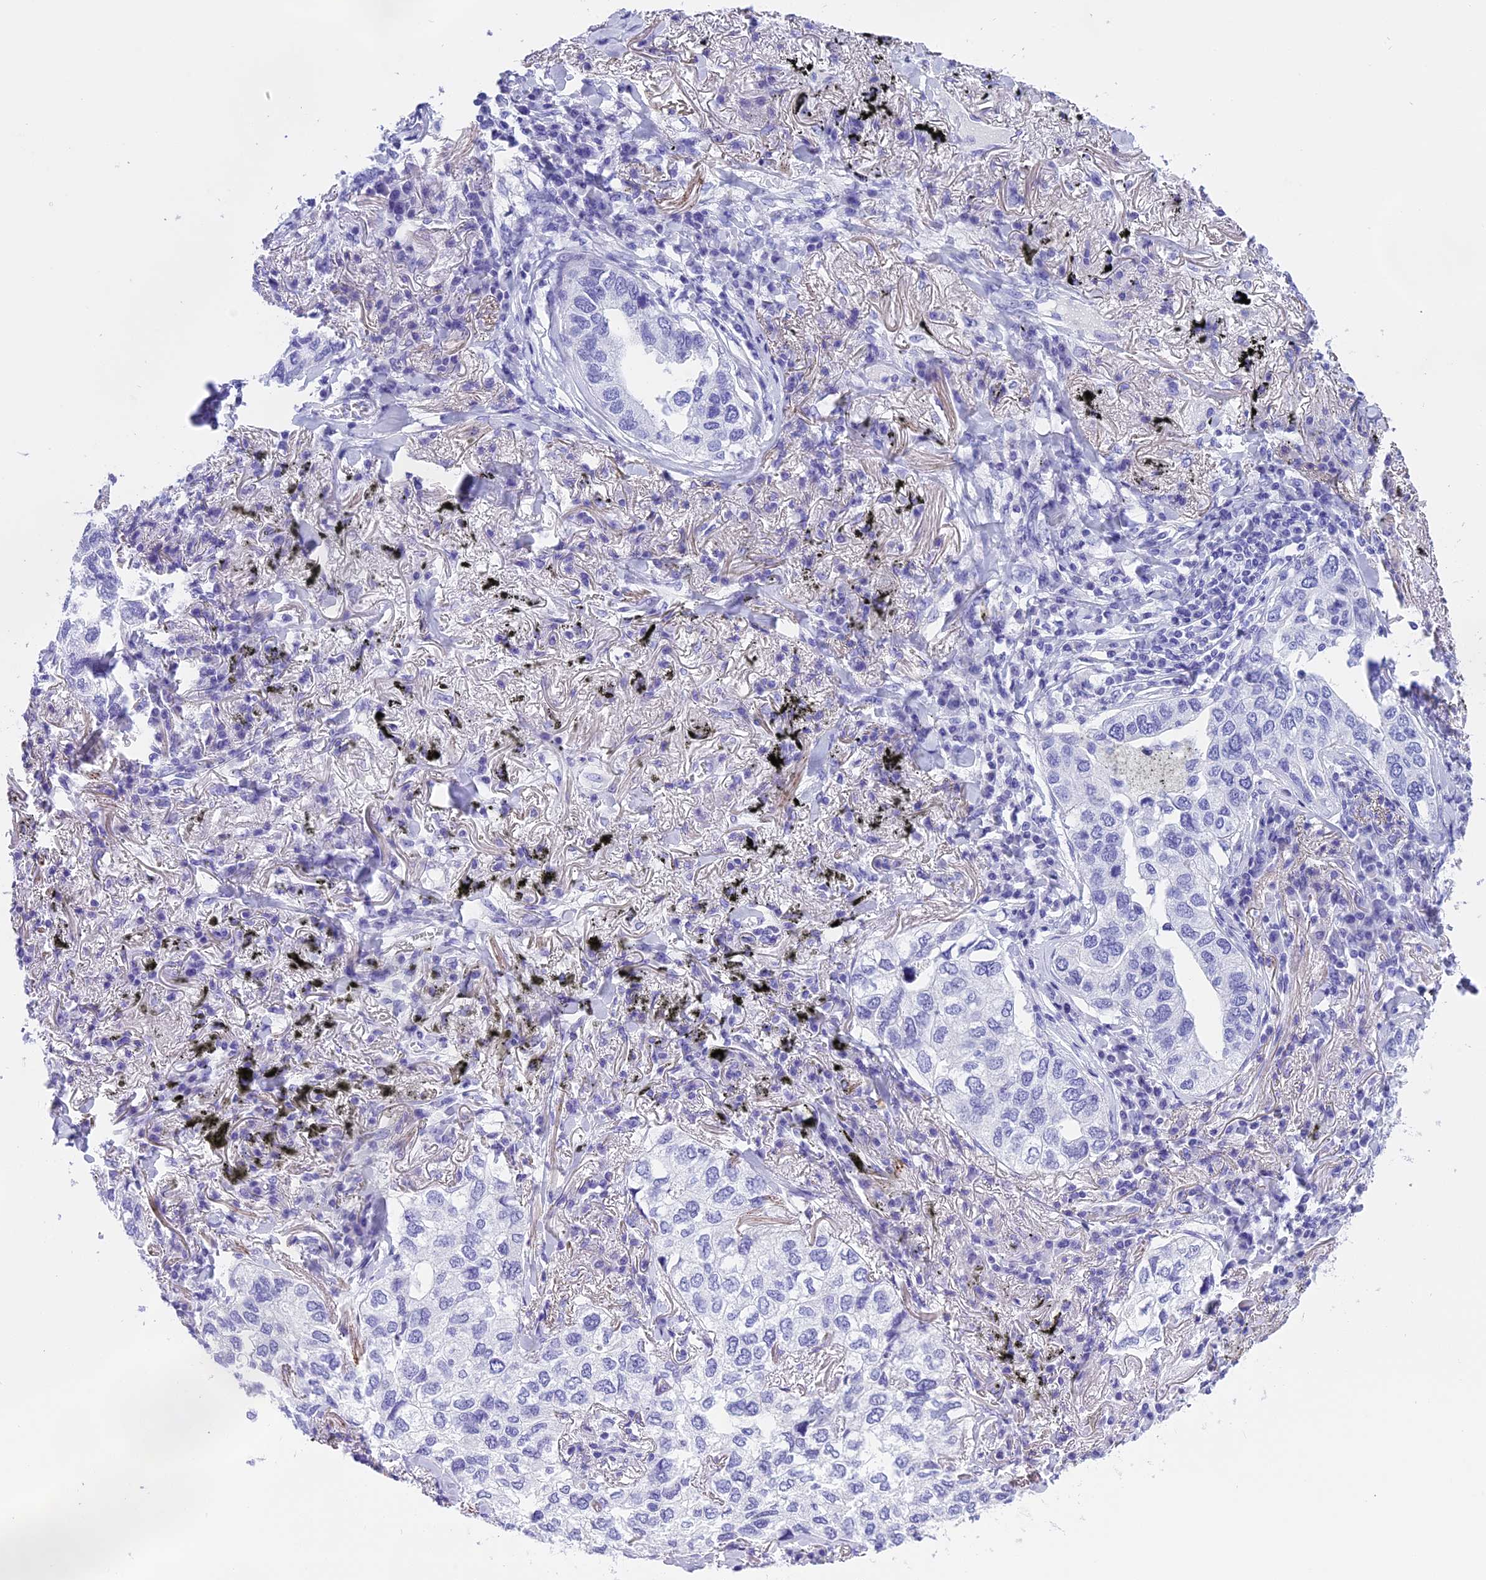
{"staining": {"intensity": "negative", "quantity": "none", "location": "none"}, "tissue": "lung cancer", "cell_type": "Tumor cells", "image_type": "cancer", "snomed": [{"axis": "morphology", "description": "Adenocarcinoma, NOS"}, {"axis": "topography", "description": "Lung"}], "caption": "High magnification brightfield microscopy of lung adenocarcinoma stained with DAB (3,3'-diaminobenzidine) (brown) and counterstained with hematoxylin (blue): tumor cells show no significant staining.", "gene": "KCTD14", "patient": {"sex": "male", "age": 65}}